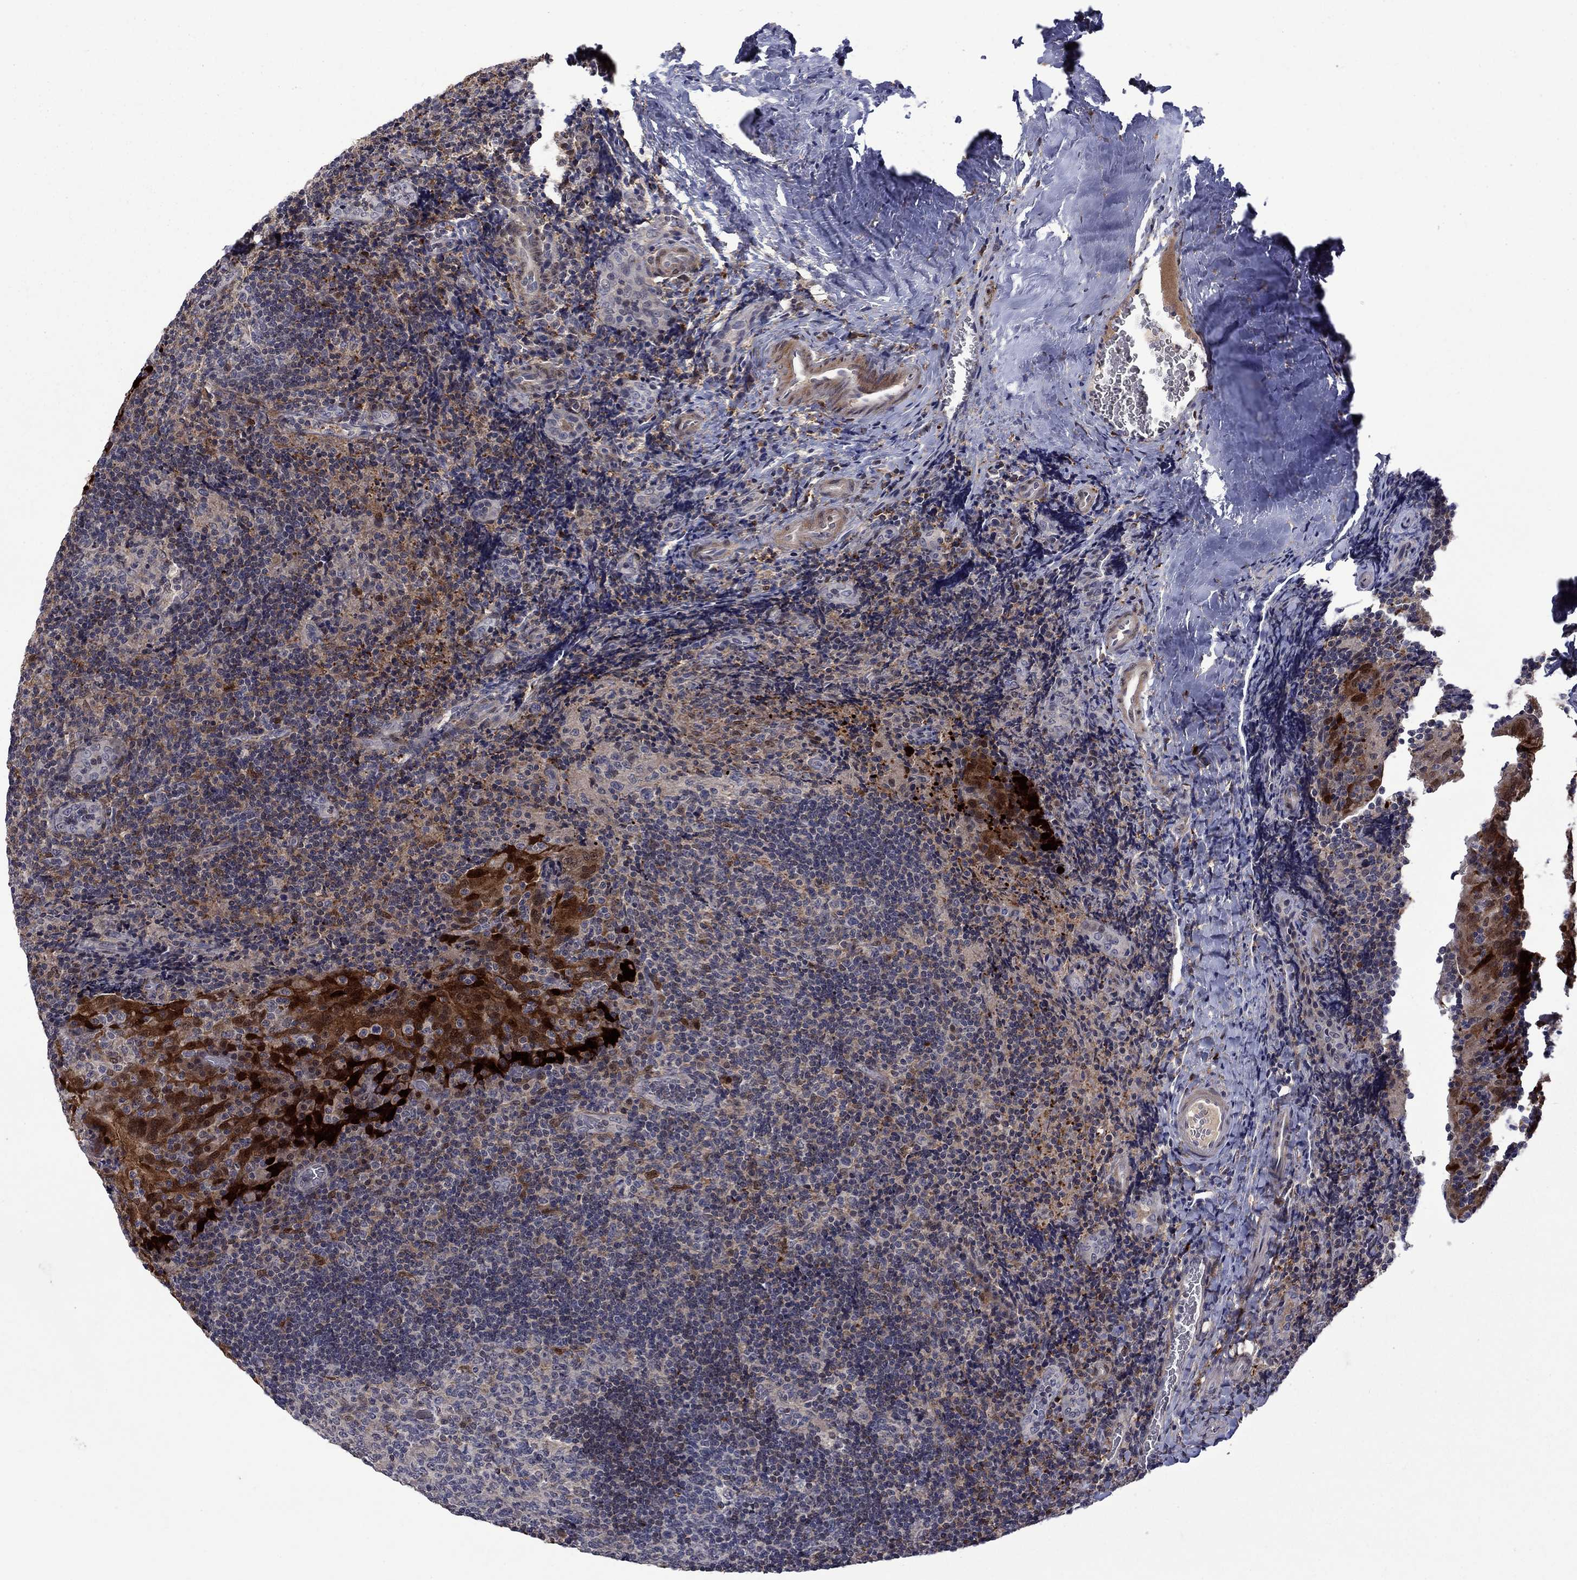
{"staining": {"intensity": "strong", "quantity": "<25%", "location": "nuclear"}, "tissue": "tonsil", "cell_type": "Germinal center cells", "image_type": "normal", "snomed": [{"axis": "morphology", "description": "Normal tissue, NOS"}, {"axis": "topography", "description": "Tonsil"}], "caption": "Immunohistochemical staining of normal human tonsil shows strong nuclear protein staining in about <25% of germinal center cells.", "gene": "CBR1", "patient": {"sex": "male", "age": 17}}